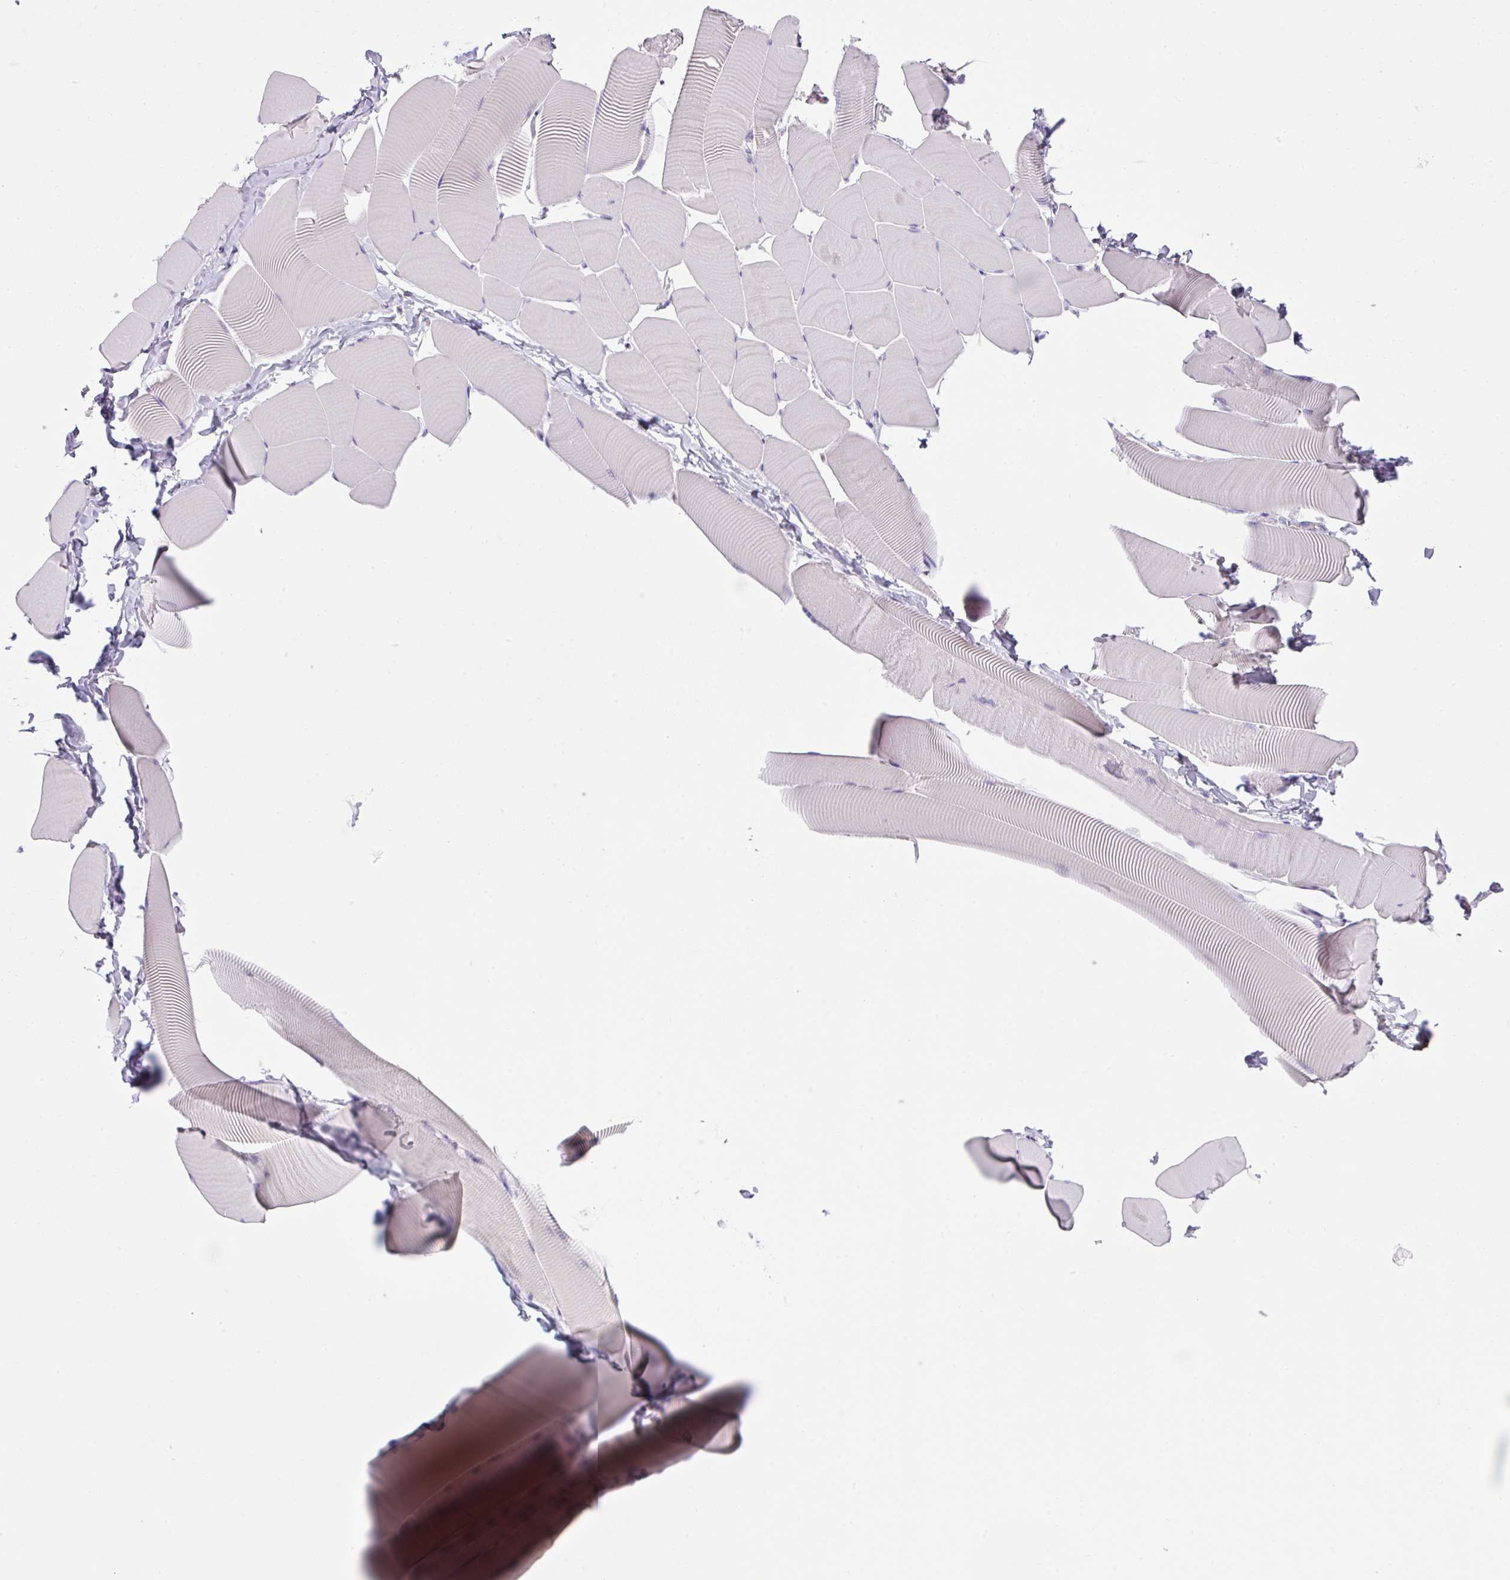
{"staining": {"intensity": "negative", "quantity": "none", "location": "none"}, "tissue": "skeletal muscle", "cell_type": "Myocytes", "image_type": "normal", "snomed": [{"axis": "morphology", "description": "Normal tissue, NOS"}, {"axis": "topography", "description": "Skeletal muscle"}], "caption": "Myocytes show no significant positivity in normal skeletal muscle. The staining was performed using DAB (3,3'-diaminobenzidine) to visualize the protein expression in brown, while the nuclei were stained in blue with hematoxylin (Magnification: 20x).", "gene": "OR6C6", "patient": {"sex": "male", "age": 25}}